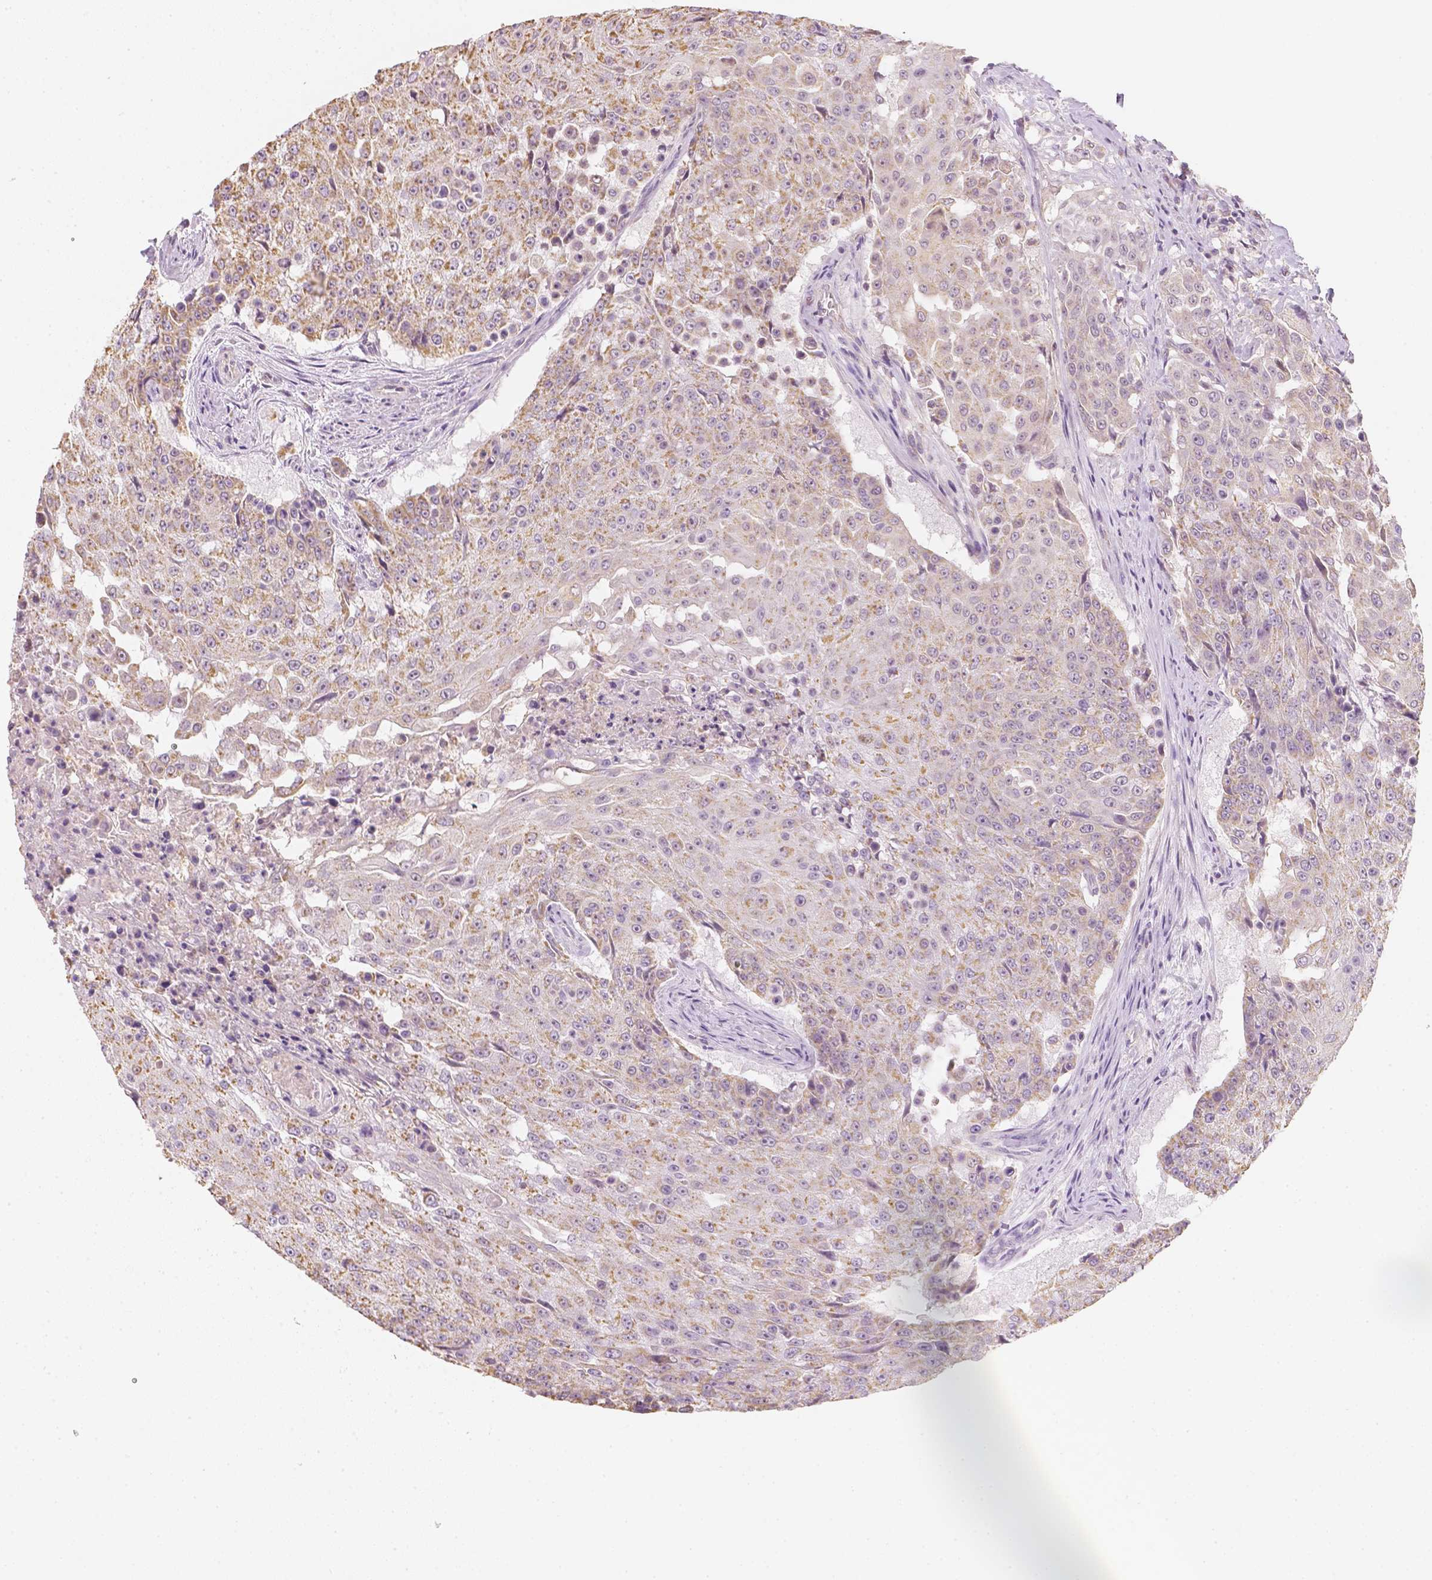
{"staining": {"intensity": "moderate", "quantity": ">75%", "location": "cytoplasmic/membranous"}, "tissue": "urothelial cancer", "cell_type": "Tumor cells", "image_type": "cancer", "snomed": [{"axis": "morphology", "description": "Urothelial carcinoma, High grade"}, {"axis": "topography", "description": "Urinary bladder"}], "caption": "Immunohistochemical staining of urothelial carcinoma (high-grade) displays medium levels of moderate cytoplasmic/membranous protein expression in approximately >75% of tumor cells. Using DAB (brown) and hematoxylin (blue) stains, captured at high magnification using brightfield microscopy.", "gene": "NVL", "patient": {"sex": "female", "age": 63}}